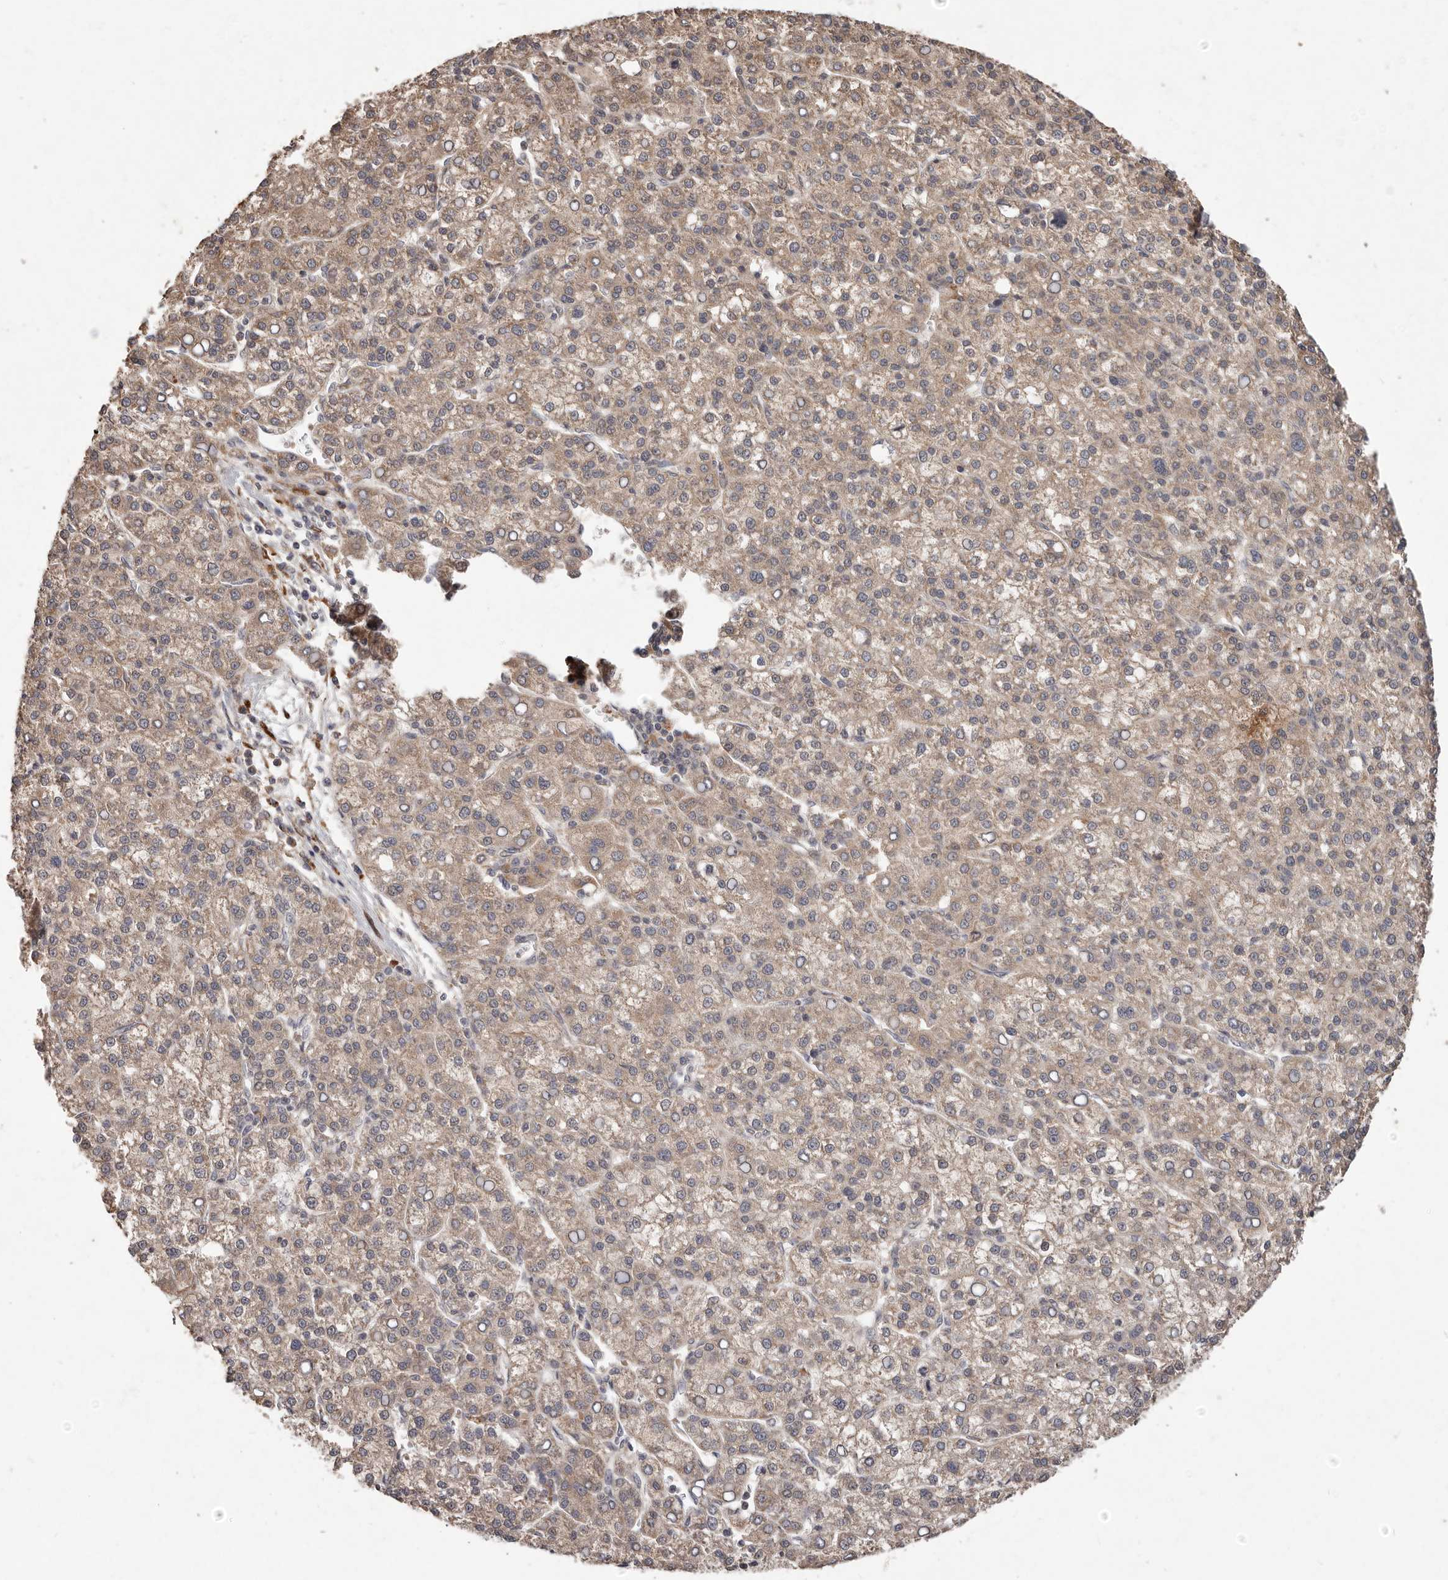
{"staining": {"intensity": "weak", "quantity": ">75%", "location": "cytoplasmic/membranous"}, "tissue": "liver cancer", "cell_type": "Tumor cells", "image_type": "cancer", "snomed": [{"axis": "morphology", "description": "Carcinoma, Hepatocellular, NOS"}, {"axis": "topography", "description": "Liver"}], "caption": "High-magnification brightfield microscopy of liver hepatocellular carcinoma stained with DAB (brown) and counterstained with hematoxylin (blue). tumor cells exhibit weak cytoplasmic/membranous expression is seen in about>75% of cells.", "gene": "PLOD2", "patient": {"sex": "female", "age": 58}}